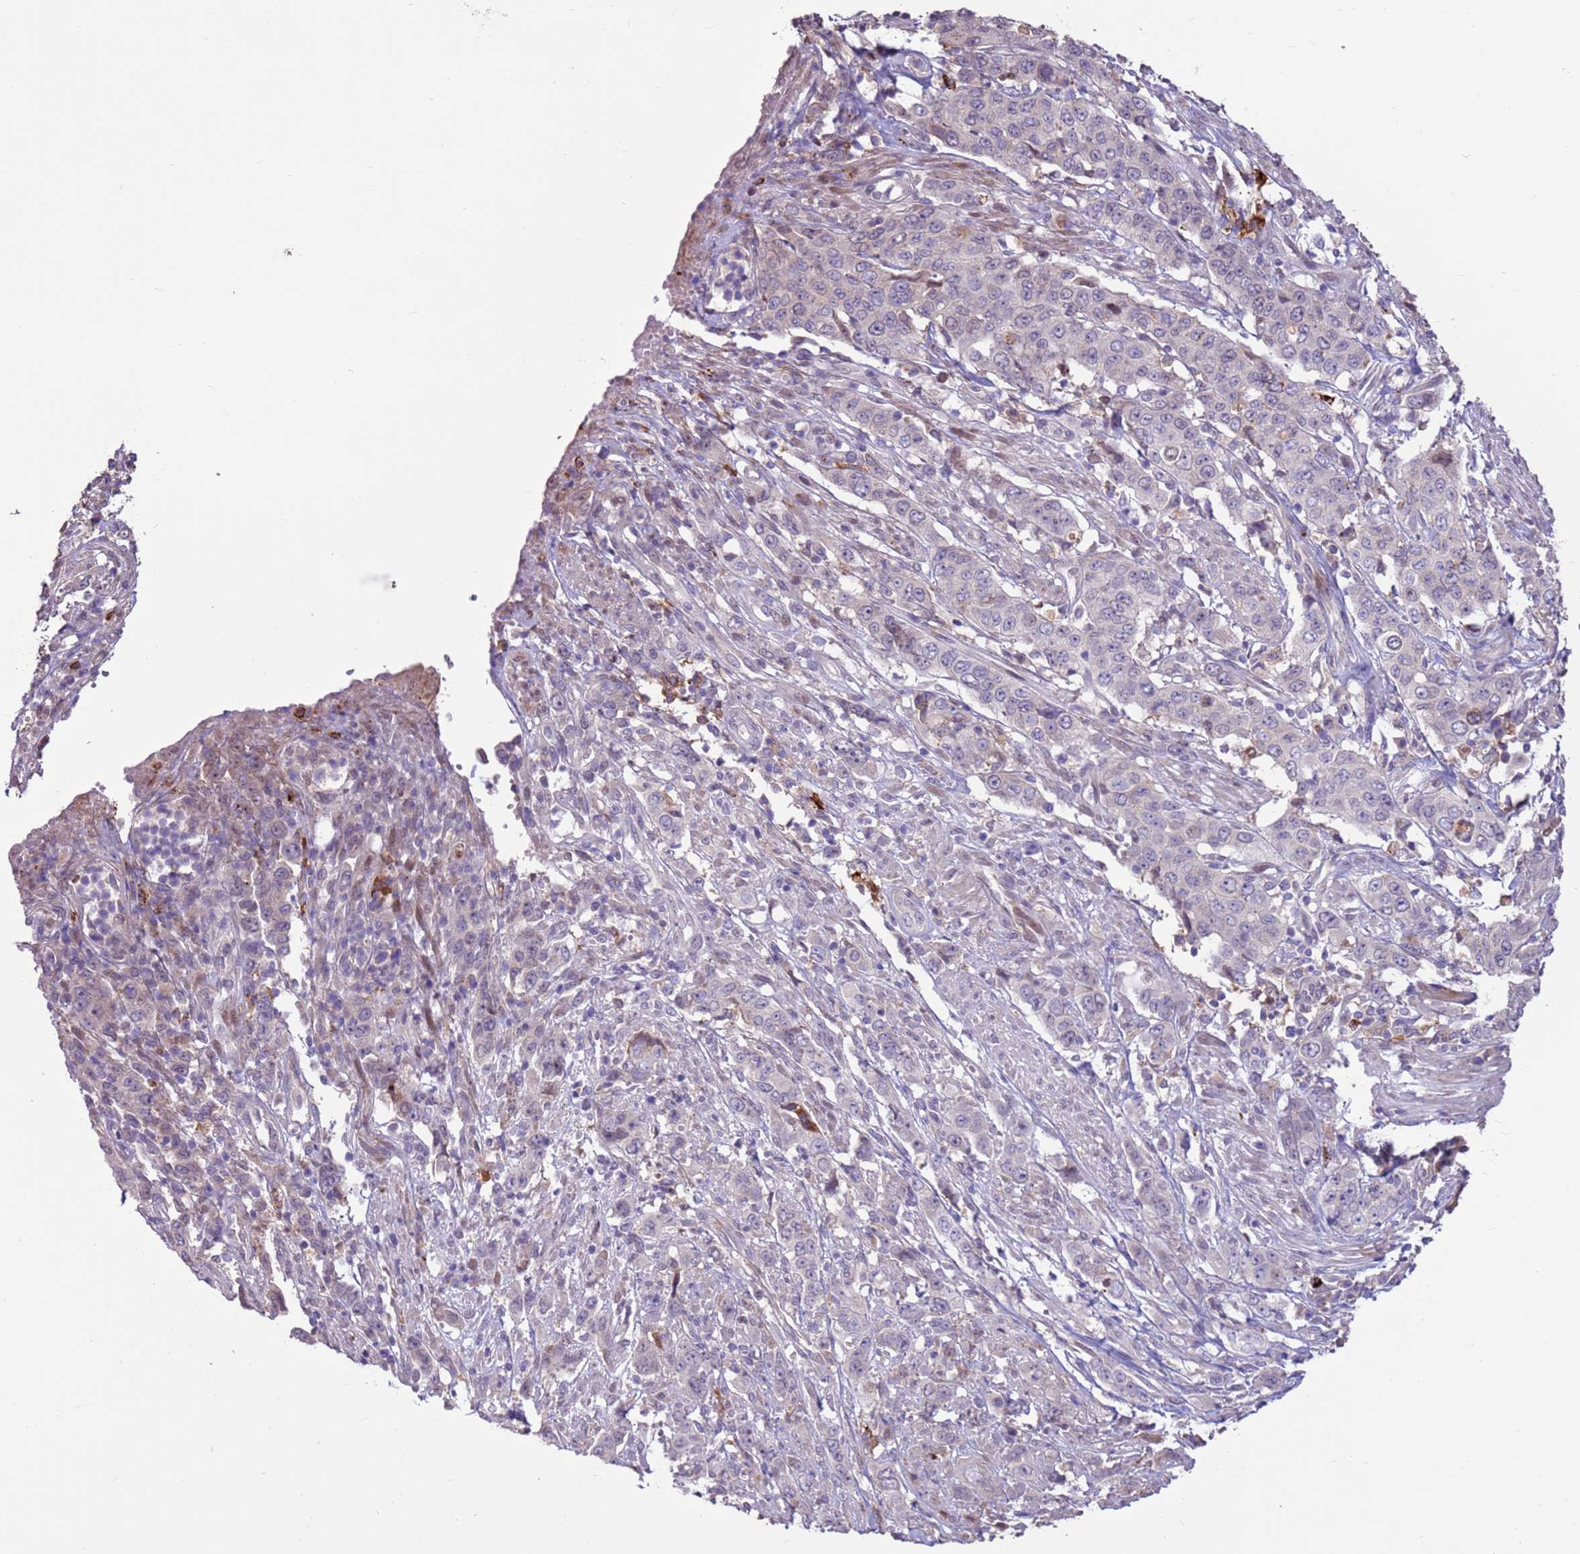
{"staining": {"intensity": "negative", "quantity": "none", "location": "none"}, "tissue": "stomach cancer", "cell_type": "Tumor cells", "image_type": "cancer", "snomed": [{"axis": "morphology", "description": "Adenocarcinoma, NOS"}, {"axis": "topography", "description": "Stomach, upper"}], "caption": "A micrograph of stomach cancer (adenocarcinoma) stained for a protein reveals no brown staining in tumor cells. (DAB IHC, high magnification).", "gene": "LGI4", "patient": {"sex": "male", "age": 62}}